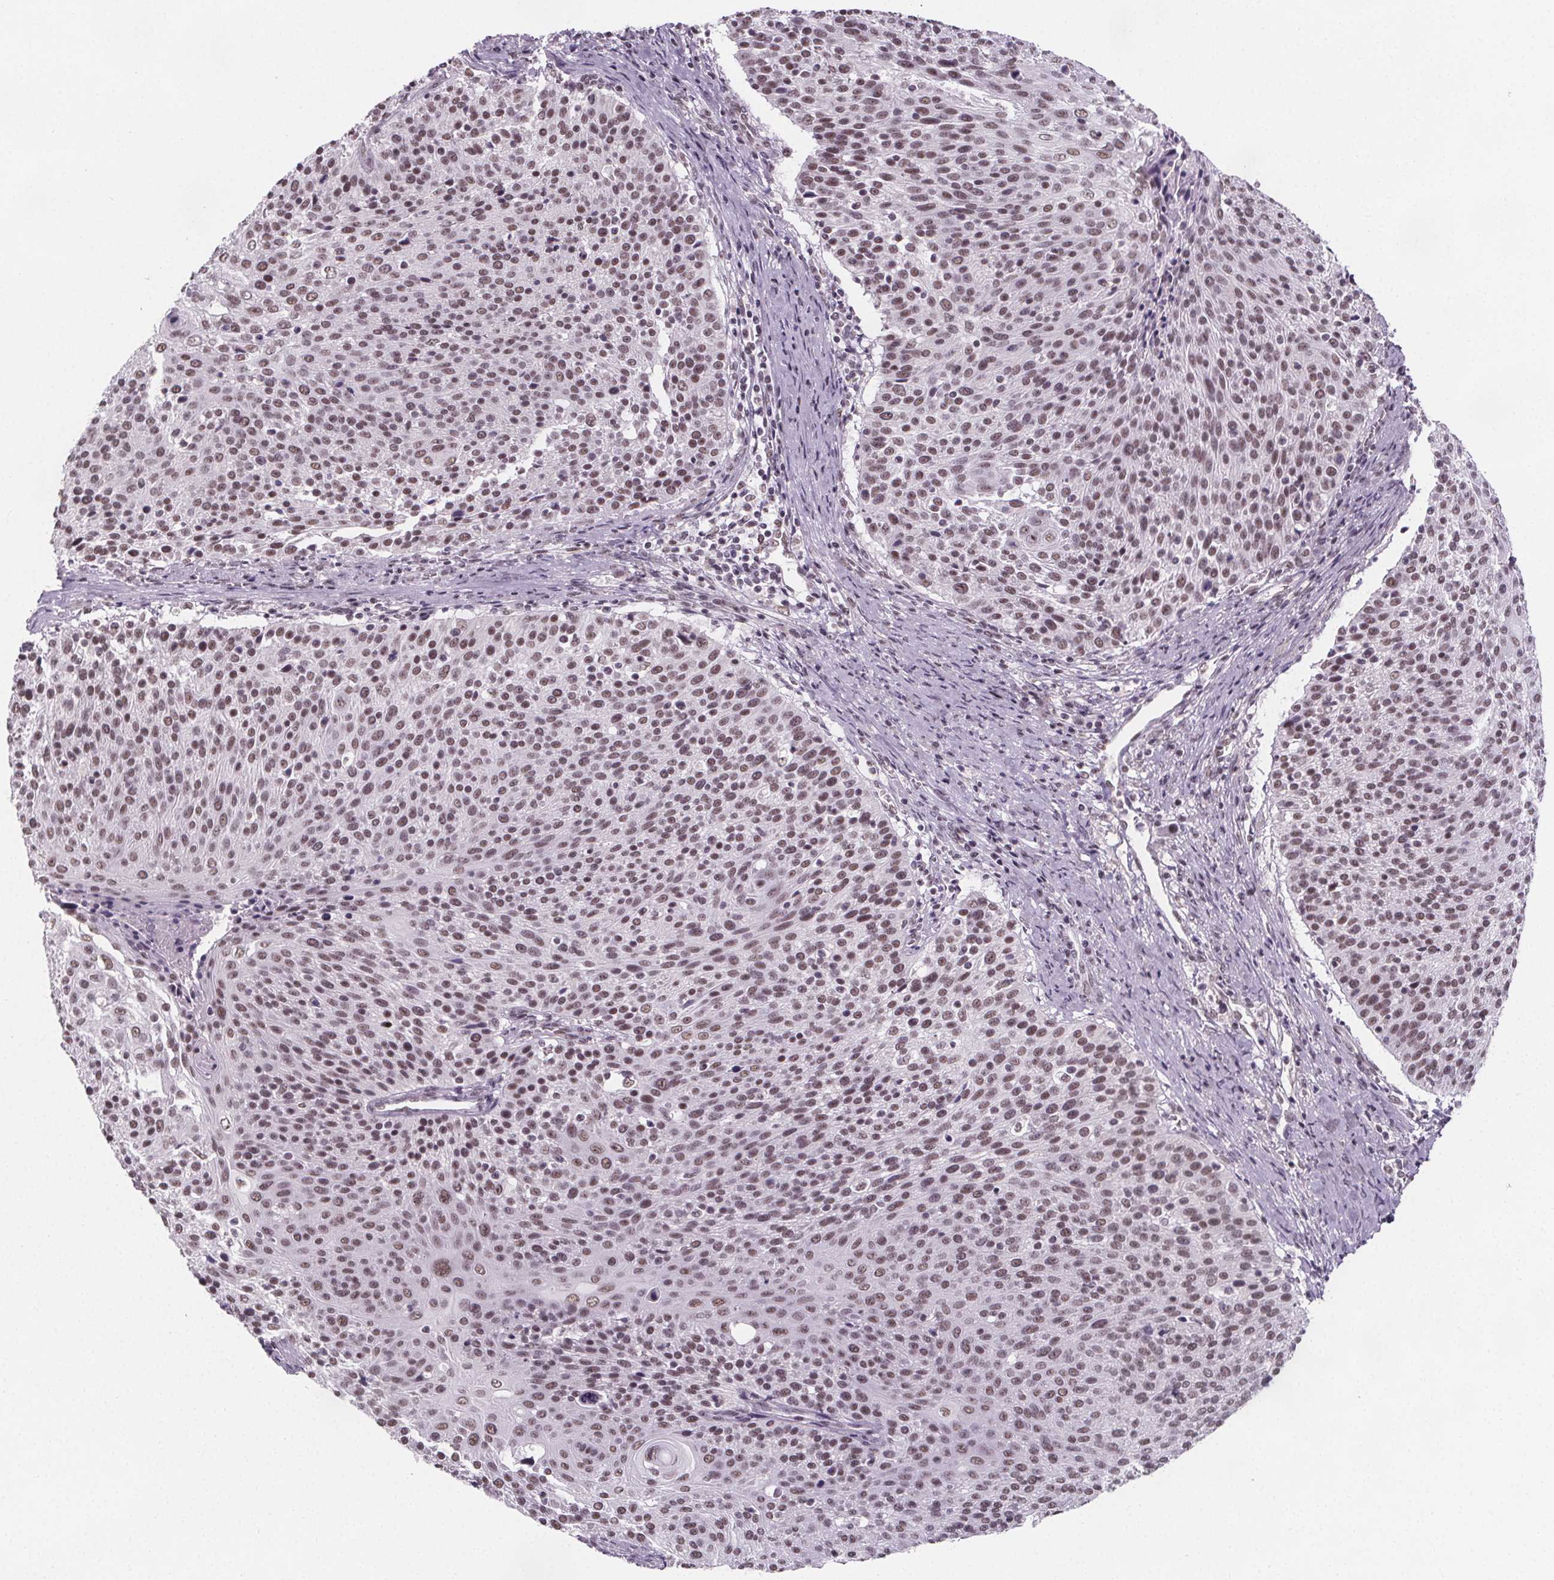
{"staining": {"intensity": "moderate", "quantity": ">75%", "location": "nuclear"}, "tissue": "cervical cancer", "cell_type": "Tumor cells", "image_type": "cancer", "snomed": [{"axis": "morphology", "description": "Squamous cell carcinoma, NOS"}, {"axis": "topography", "description": "Cervix"}], "caption": "Cervical cancer (squamous cell carcinoma) stained for a protein exhibits moderate nuclear positivity in tumor cells.", "gene": "ZNF572", "patient": {"sex": "female", "age": 31}}